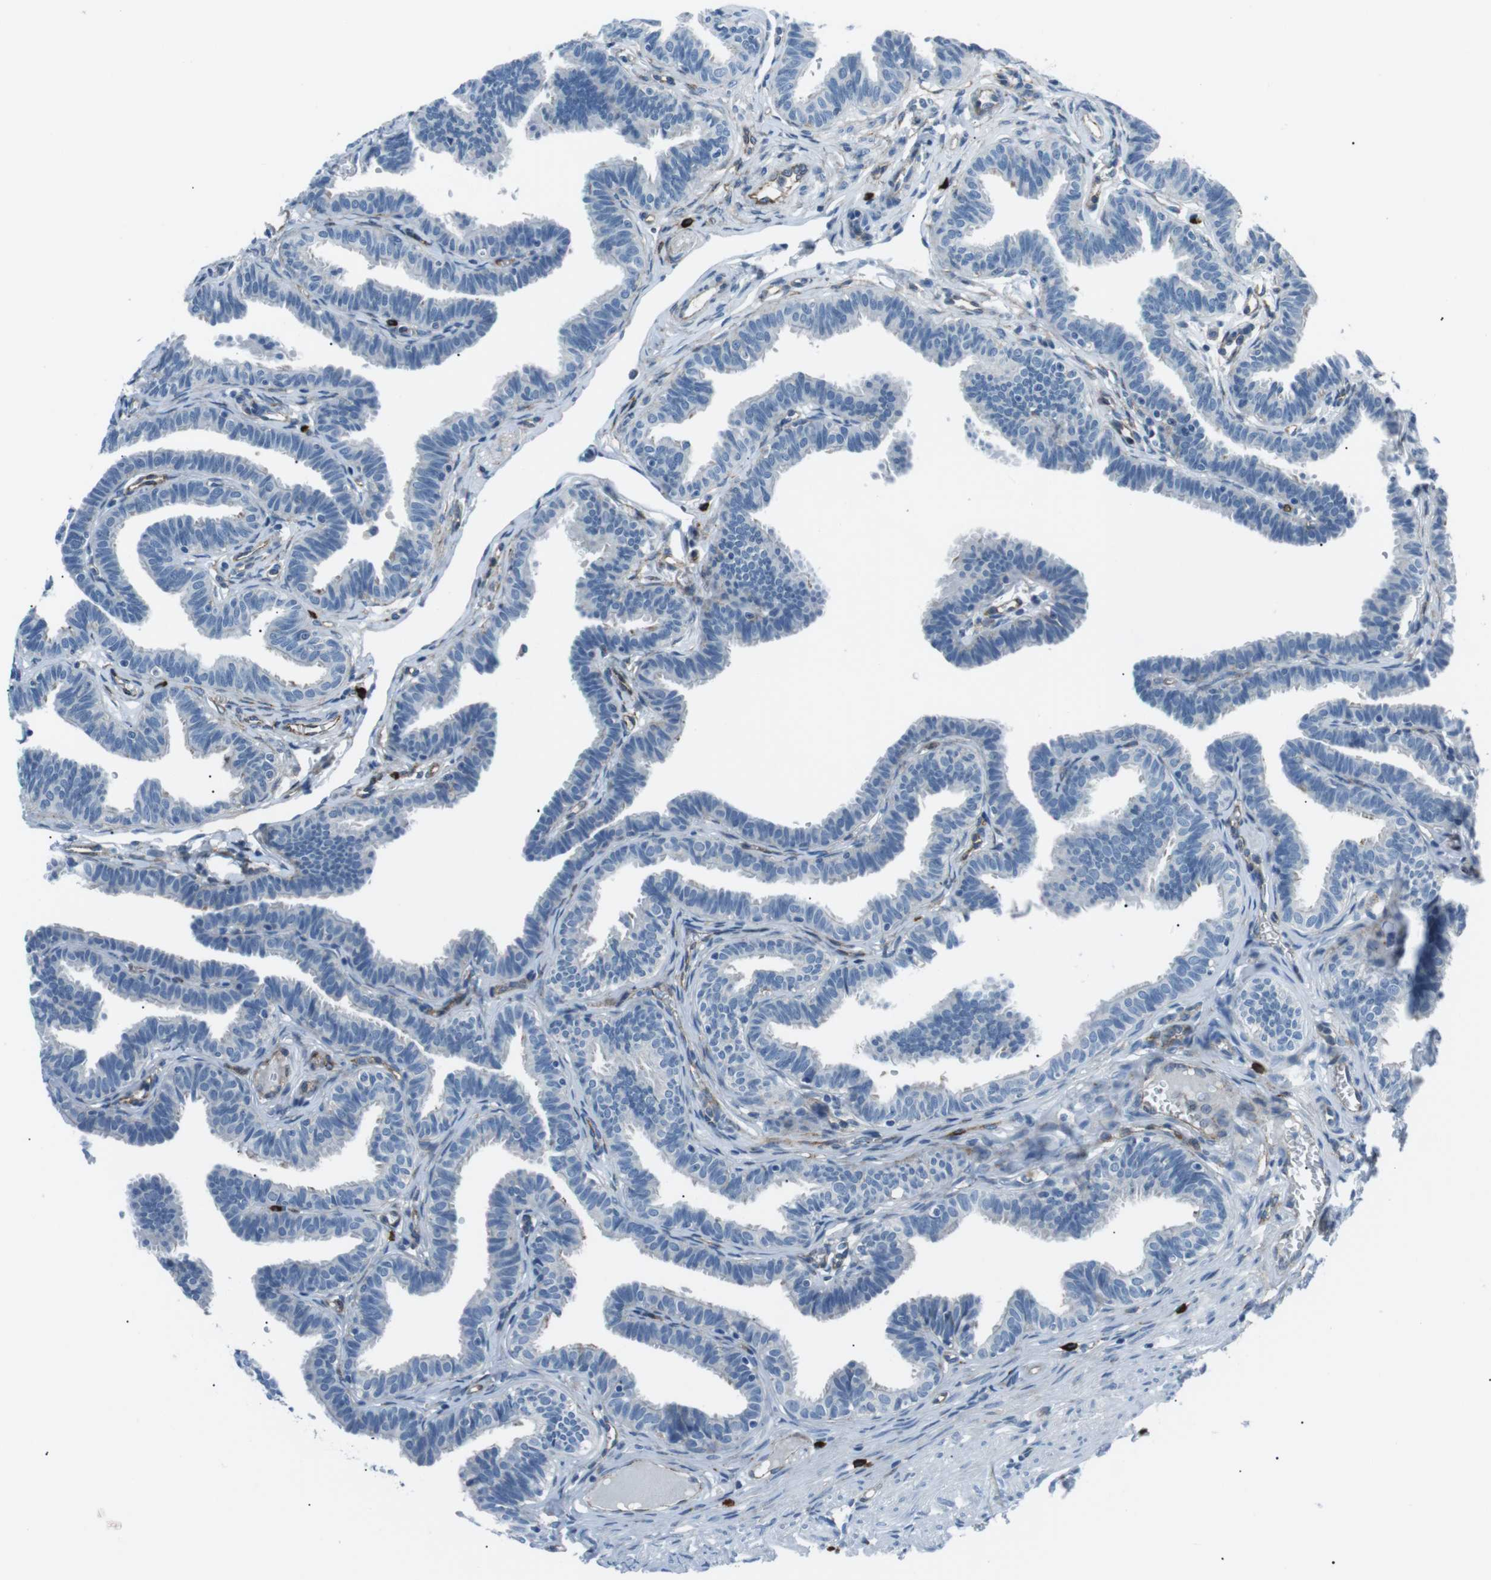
{"staining": {"intensity": "negative", "quantity": "none", "location": "none"}, "tissue": "fallopian tube", "cell_type": "Glandular cells", "image_type": "normal", "snomed": [{"axis": "morphology", "description": "Normal tissue, NOS"}, {"axis": "topography", "description": "Fallopian tube"}, {"axis": "topography", "description": "Ovary"}], "caption": "This is an immunohistochemistry image of normal fallopian tube. There is no expression in glandular cells.", "gene": "CSF2RA", "patient": {"sex": "female", "age": 23}}